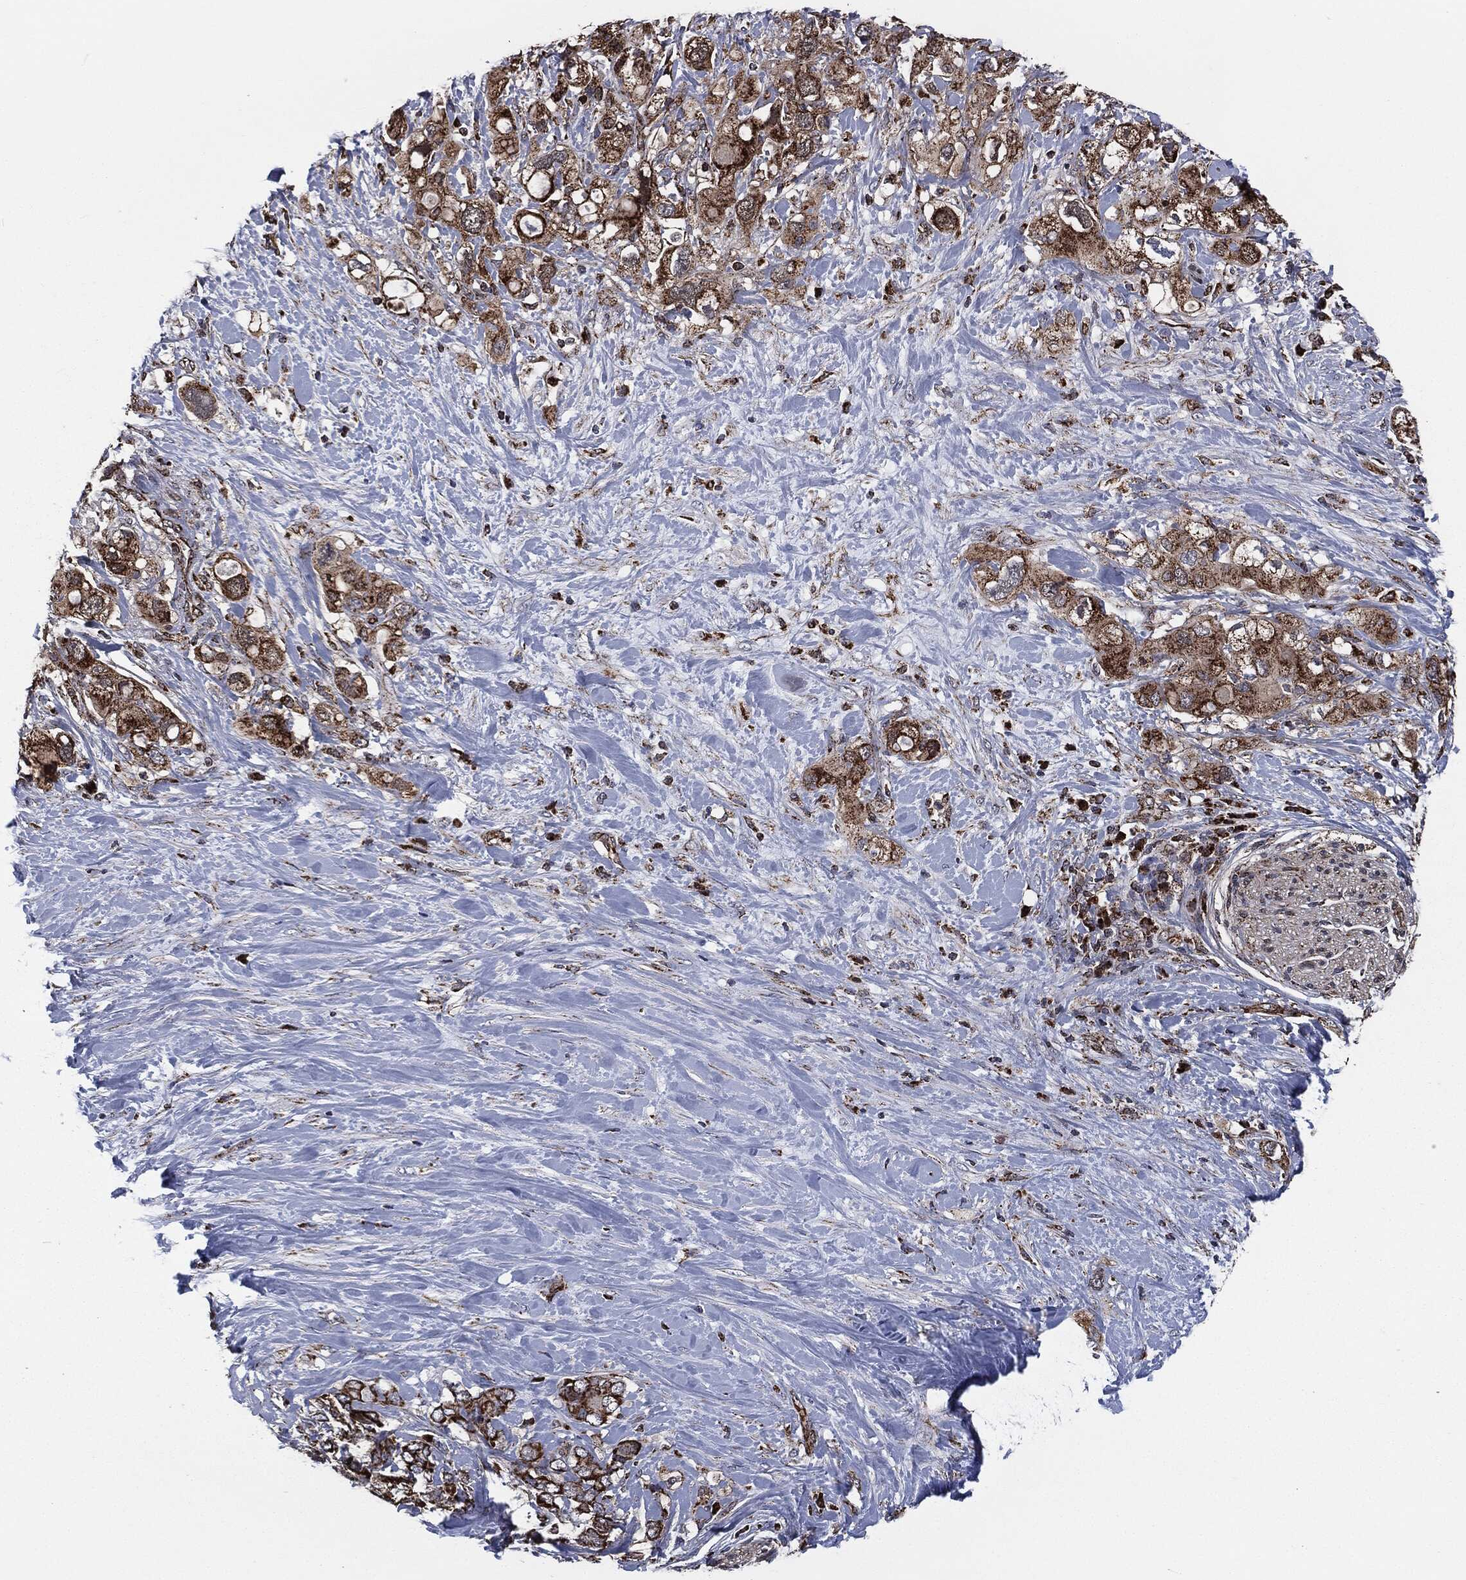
{"staining": {"intensity": "strong", "quantity": "25%-75%", "location": "cytoplasmic/membranous"}, "tissue": "pancreatic cancer", "cell_type": "Tumor cells", "image_type": "cancer", "snomed": [{"axis": "morphology", "description": "Adenocarcinoma, NOS"}, {"axis": "topography", "description": "Pancreas"}], "caption": "Pancreatic cancer stained with a protein marker reveals strong staining in tumor cells.", "gene": "FH", "patient": {"sex": "female", "age": 56}}